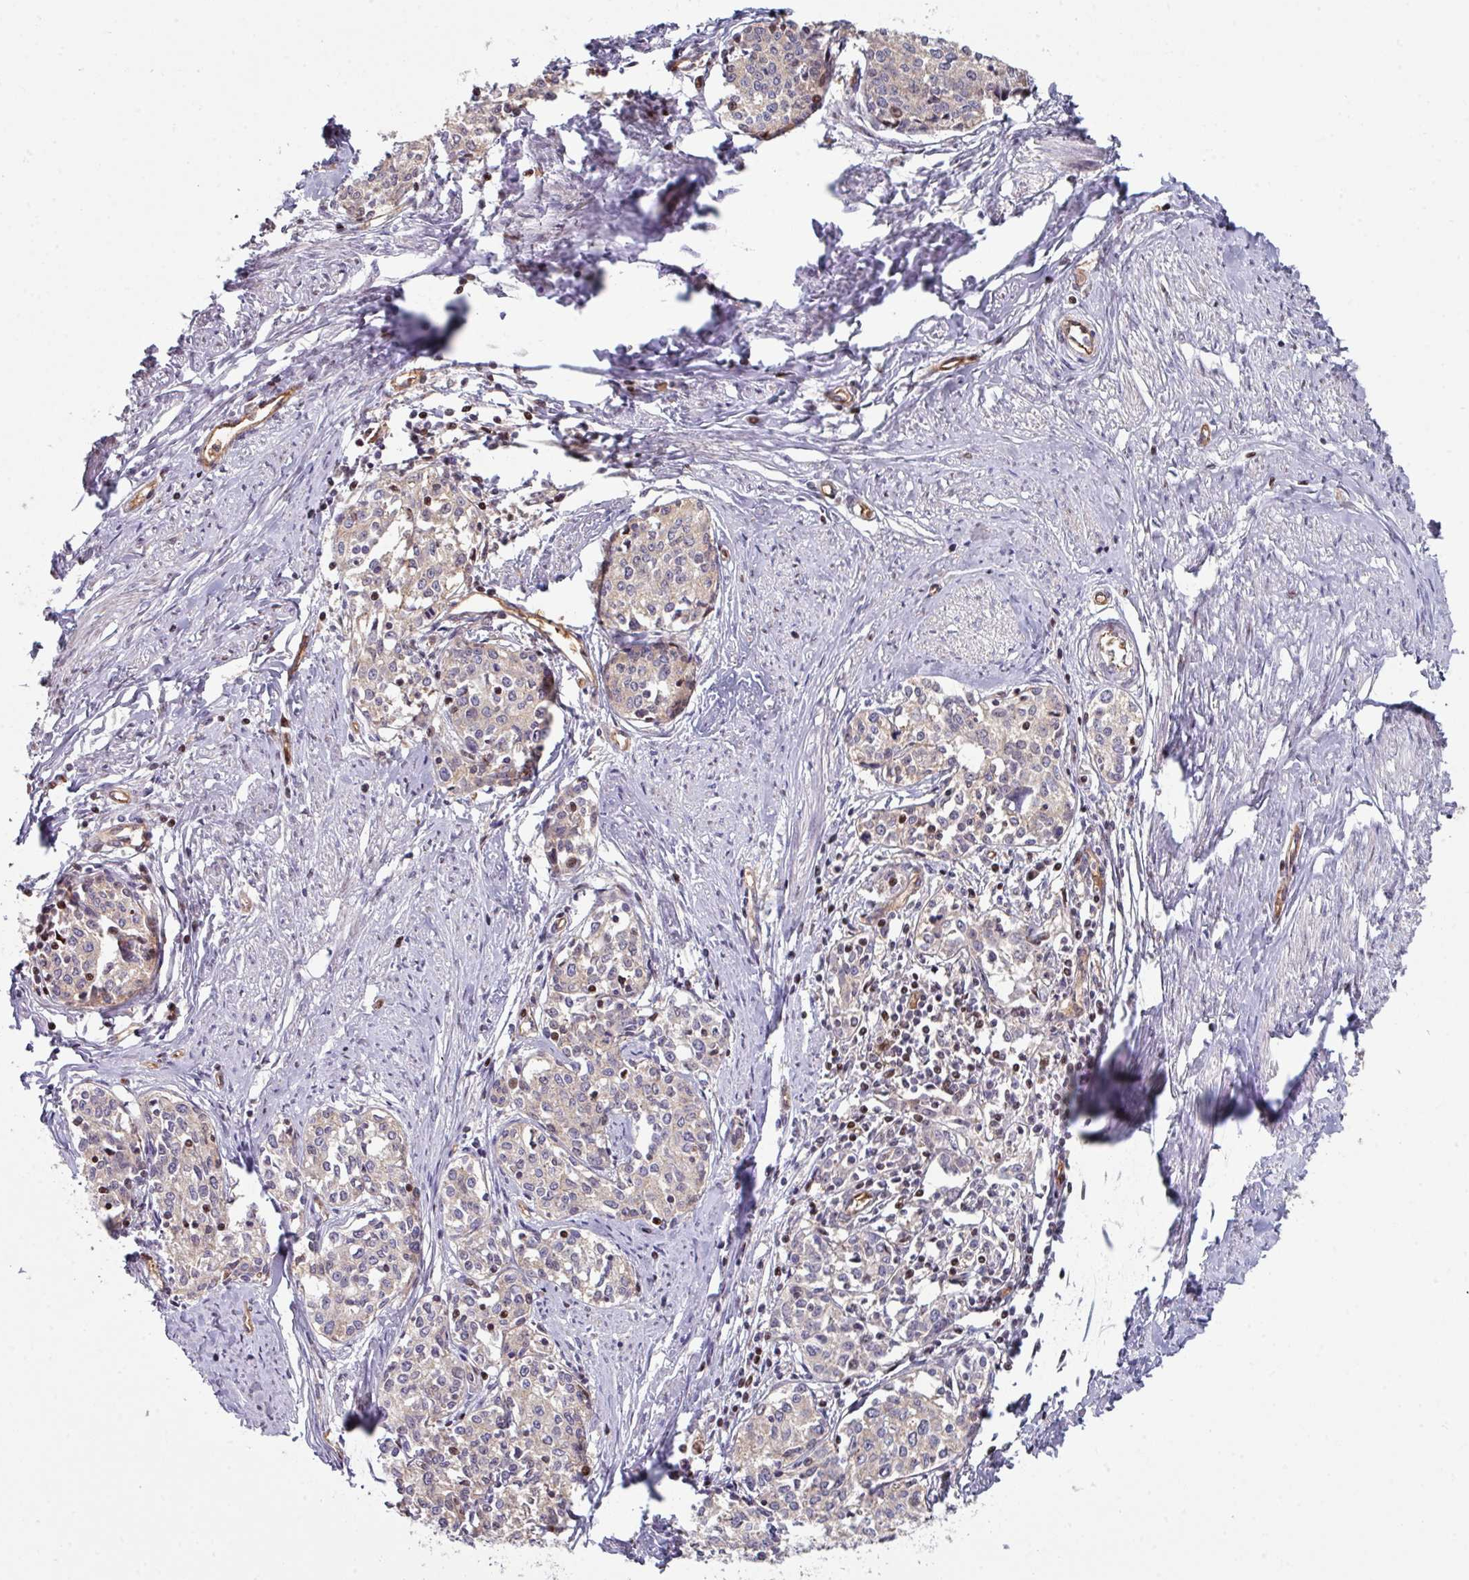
{"staining": {"intensity": "weak", "quantity": "<25%", "location": "cytoplasmic/membranous"}, "tissue": "cervical cancer", "cell_type": "Tumor cells", "image_type": "cancer", "snomed": [{"axis": "morphology", "description": "Squamous cell carcinoma, NOS"}, {"axis": "morphology", "description": "Adenocarcinoma, NOS"}, {"axis": "topography", "description": "Cervix"}], "caption": "Human cervical squamous cell carcinoma stained for a protein using immunohistochemistry exhibits no expression in tumor cells.", "gene": "ANO9", "patient": {"sex": "female", "age": 52}}